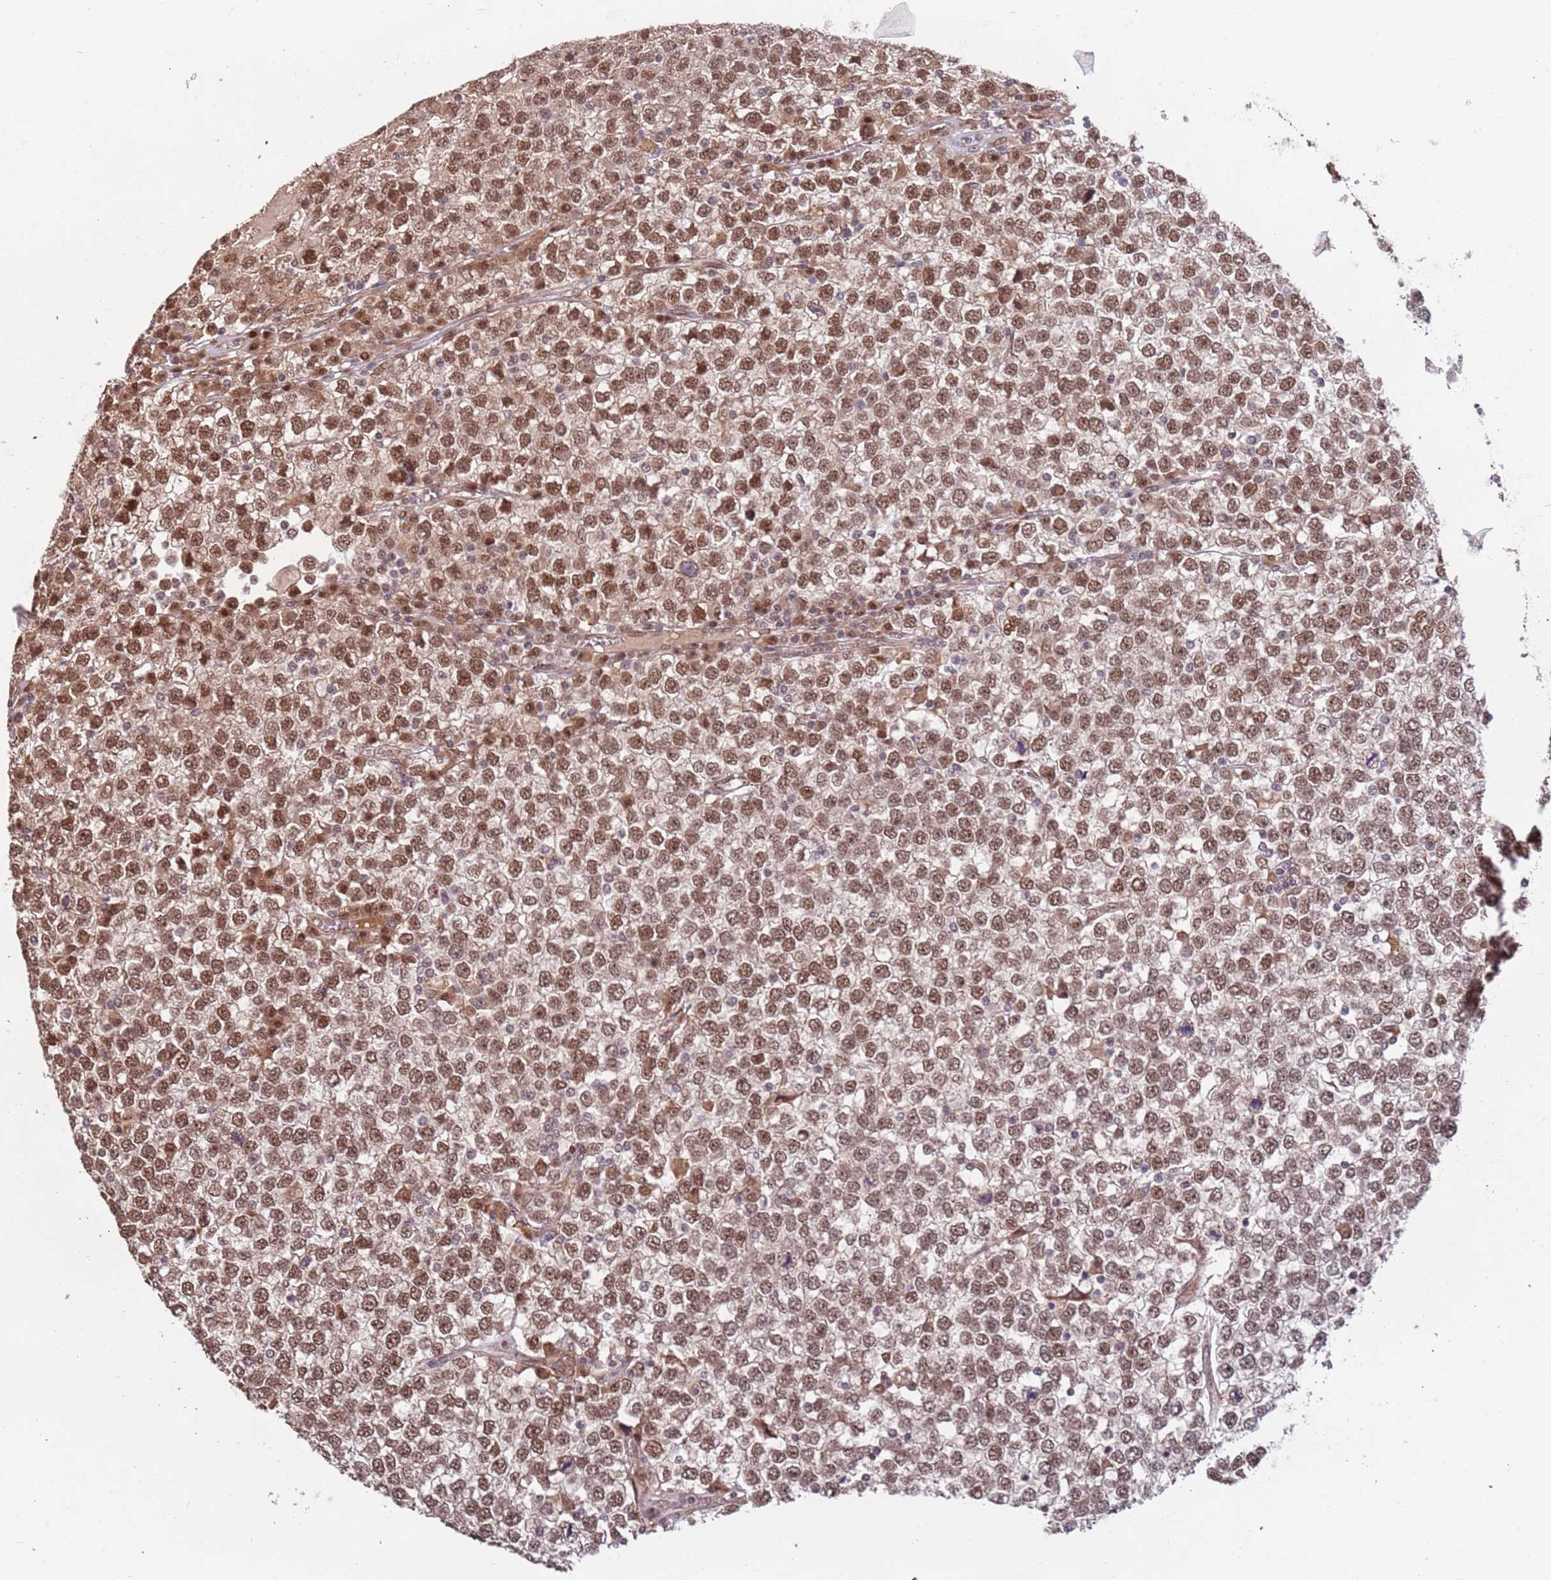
{"staining": {"intensity": "moderate", "quantity": ">75%", "location": "nuclear"}, "tissue": "testis cancer", "cell_type": "Tumor cells", "image_type": "cancer", "snomed": [{"axis": "morphology", "description": "Seminoma, NOS"}, {"axis": "topography", "description": "Testis"}], "caption": "The micrograph reveals staining of seminoma (testis), revealing moderate nuclear protein expression (brown color) within tumor cells.", "gene": "POLR3H", "patient": {"sex": "male", "age": 65}}